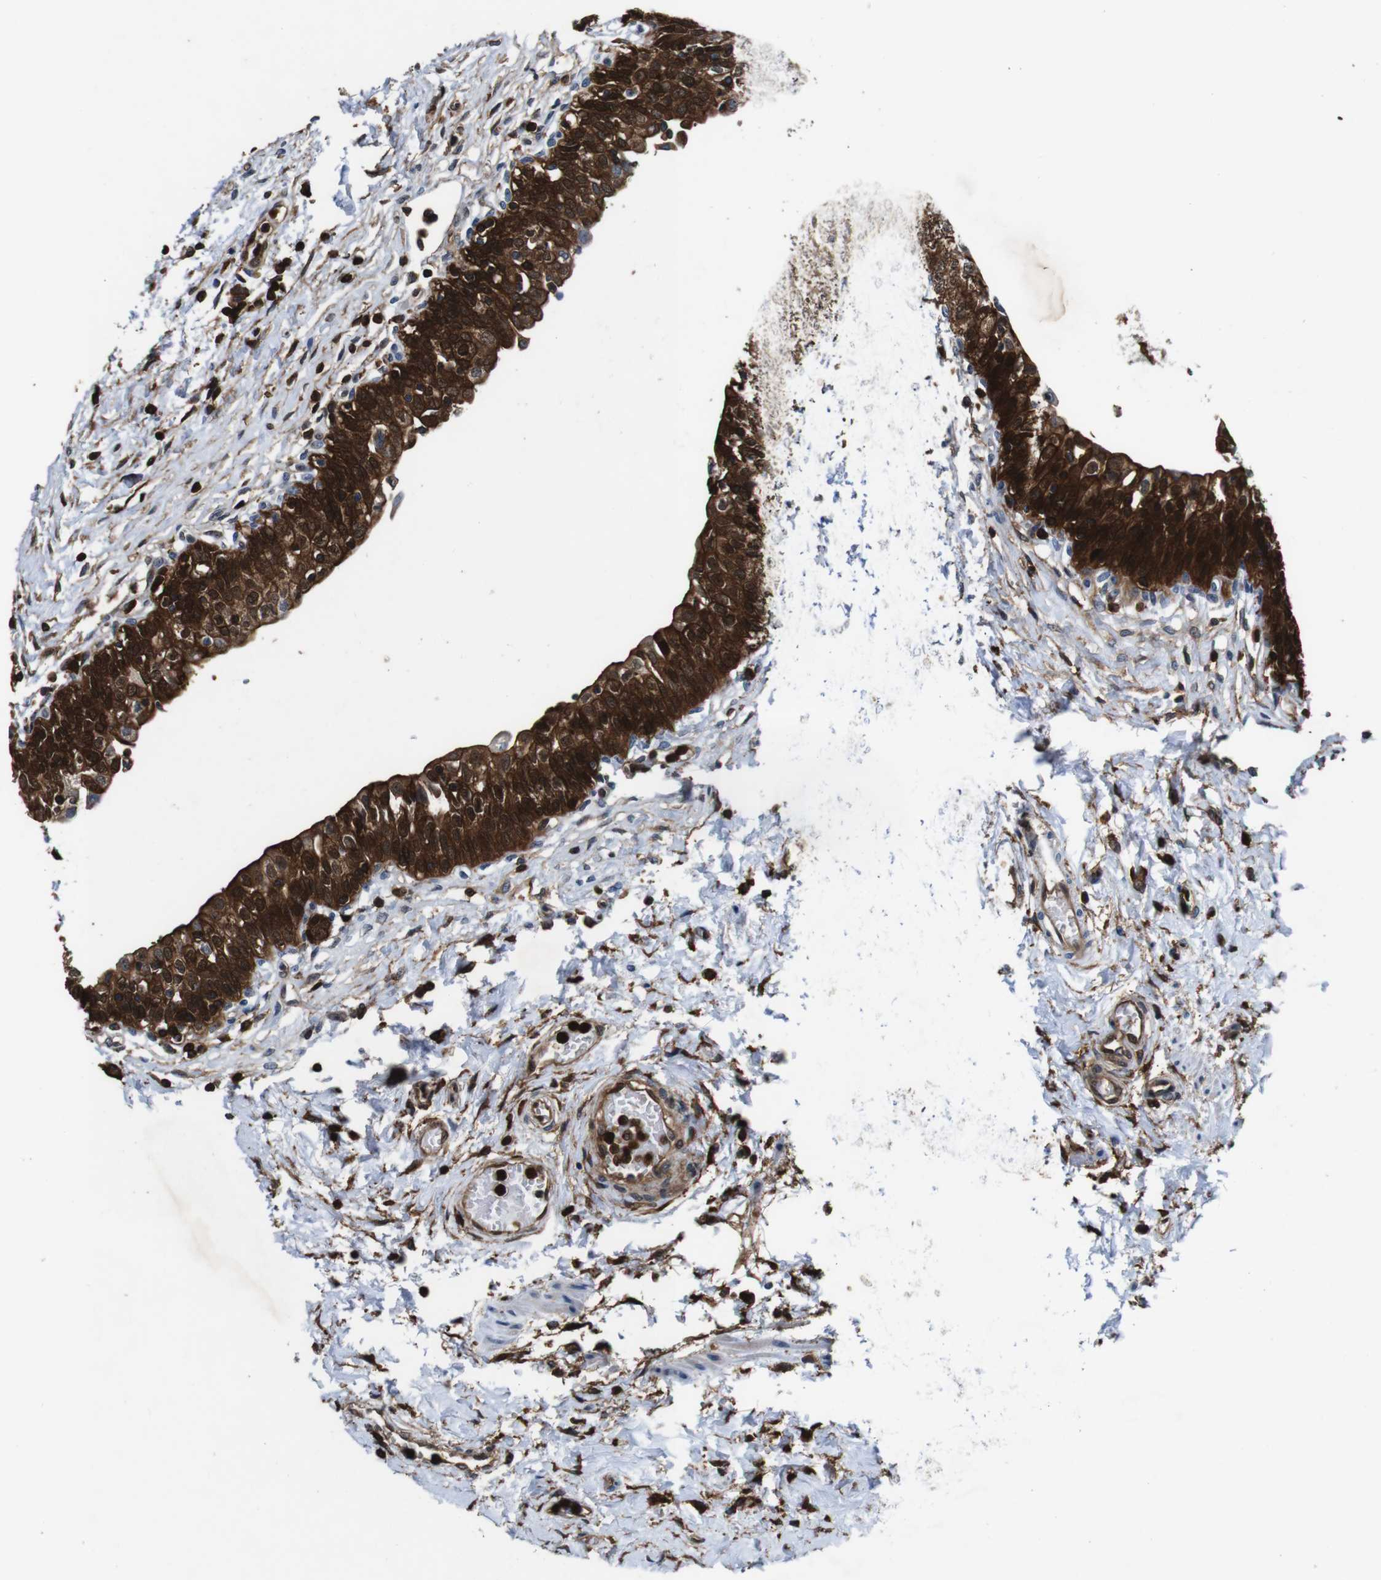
{"staining": {"intensity": "strong", "quantity": ">75%", "location": "cytoplasmic/membranous,nuclear"}, "tissue": "urinary bladder", "cell_type": "Urothelial cells", "image_type": "normal", "snomed": [{"axis": "morphology", "description": "Normal tissue, NOS"}, {"axis": "topography", "description": "Urinary bladder"}], "caption": "Immunohistochemistry image of benign urinary bladder: human urinary bladder stained using immunohistochemistry (IHC) exhibits high levels of strong protein expression localized specifically in the cytoplasmic/membranous,nuclear of urothelial cells, appearing as a cytoplasmic/membranous,nuclear brown color.", "gene": "ANXA1", "patient": {"sex": "male", "age": 55}}